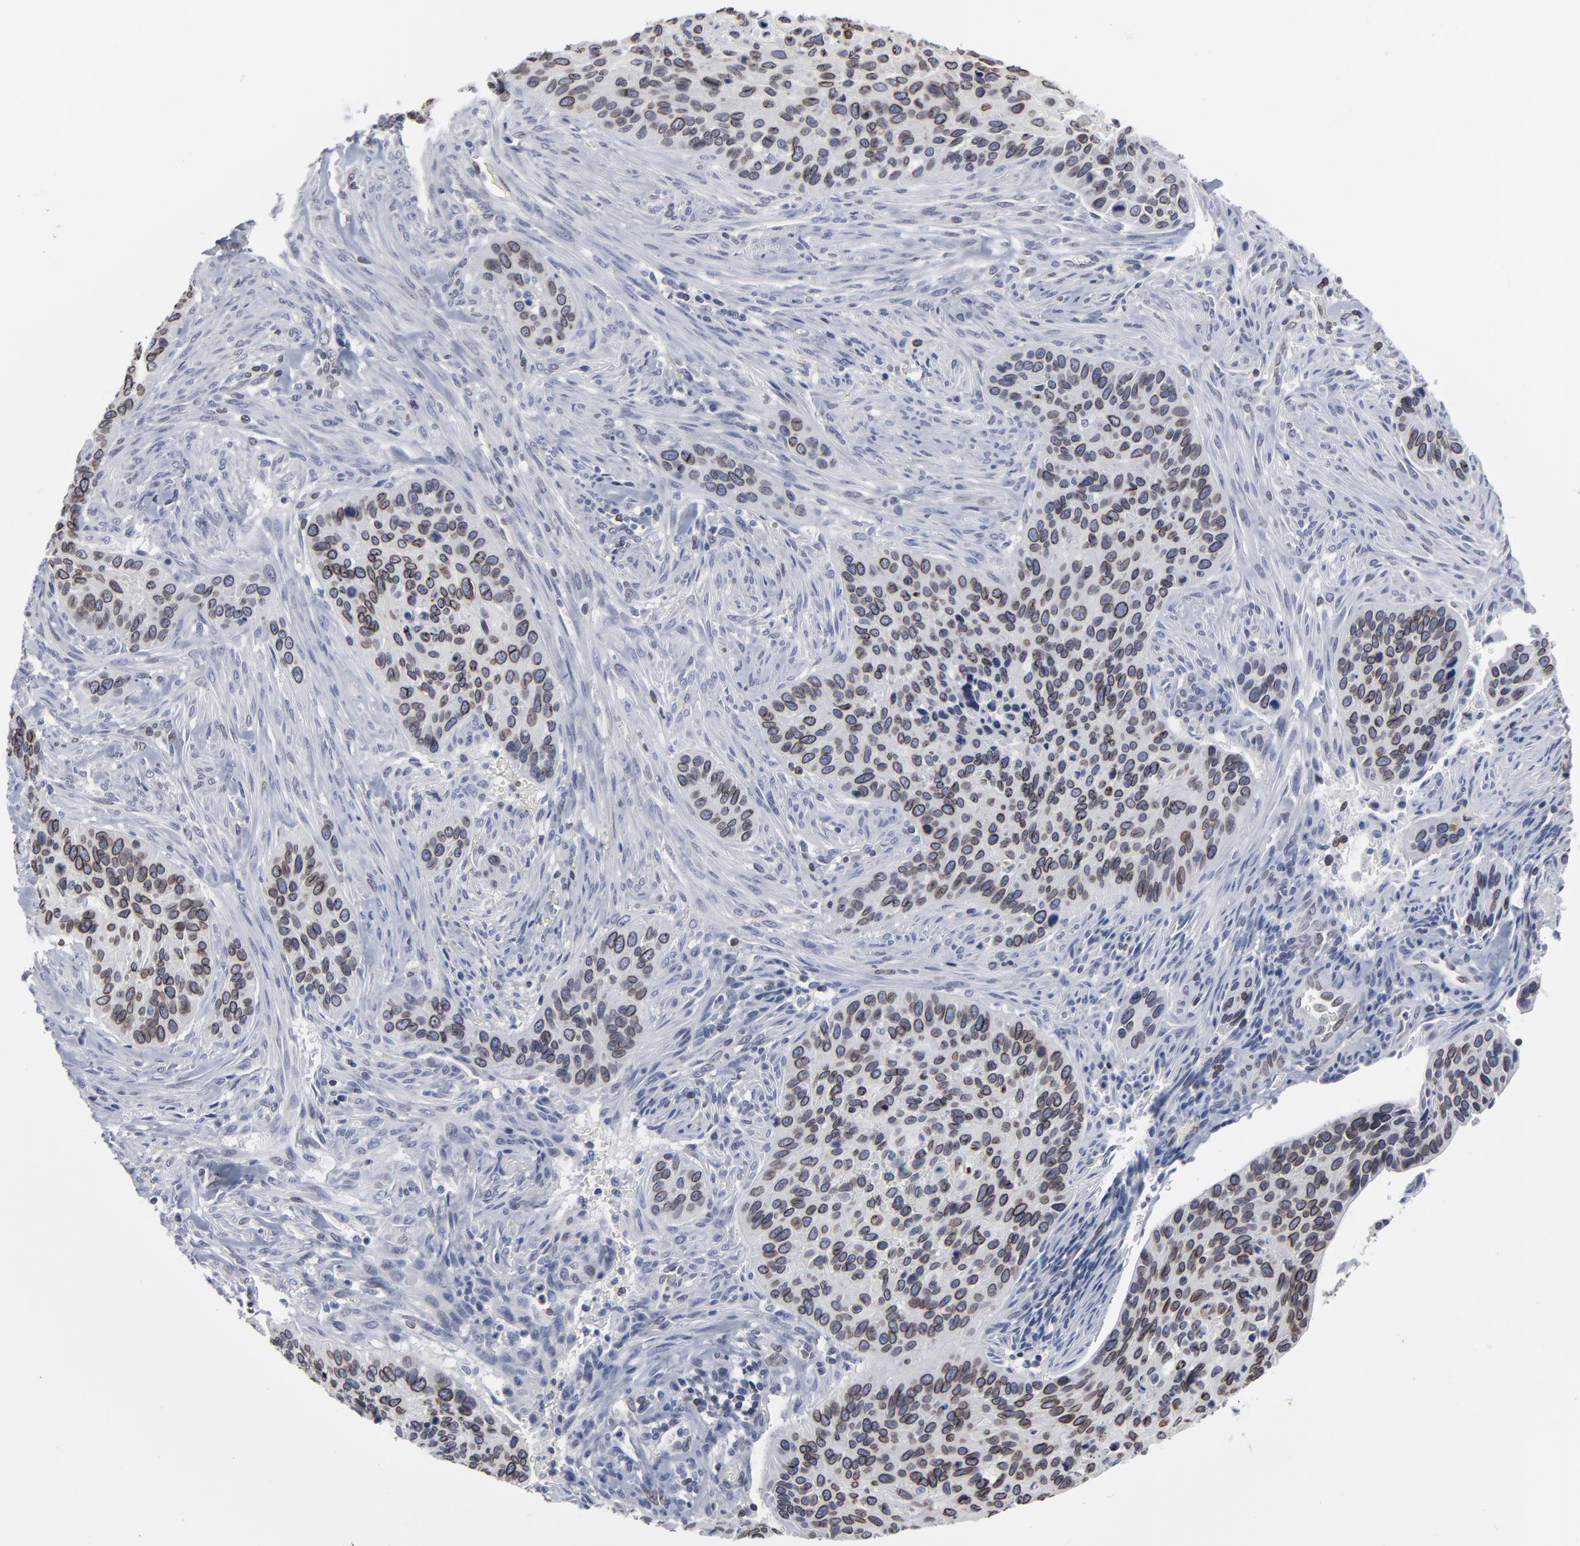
{"staining": {"intensity": "moderate", "quantity": ">75%", "location": "cytoplasmic/membranous,nuclear"}, "tissue": "cervical cancer", "cell_type": "Tumor cells", "image_type": "cancer", "snomed": [{"axis": "morphology", "description": "Adenocarcinoma, NOS"}, {"axis": "topography", "description": "Cervix"}], "caption": "Cervical cancer tissue demonstrates moderate cytoplasmic/membranous and nuclear expression in about >75% of tumor cells, visualized by immunohistochemistry.", "gene": "SYNE2", "patient": {"sex": "female", "age": 29}}